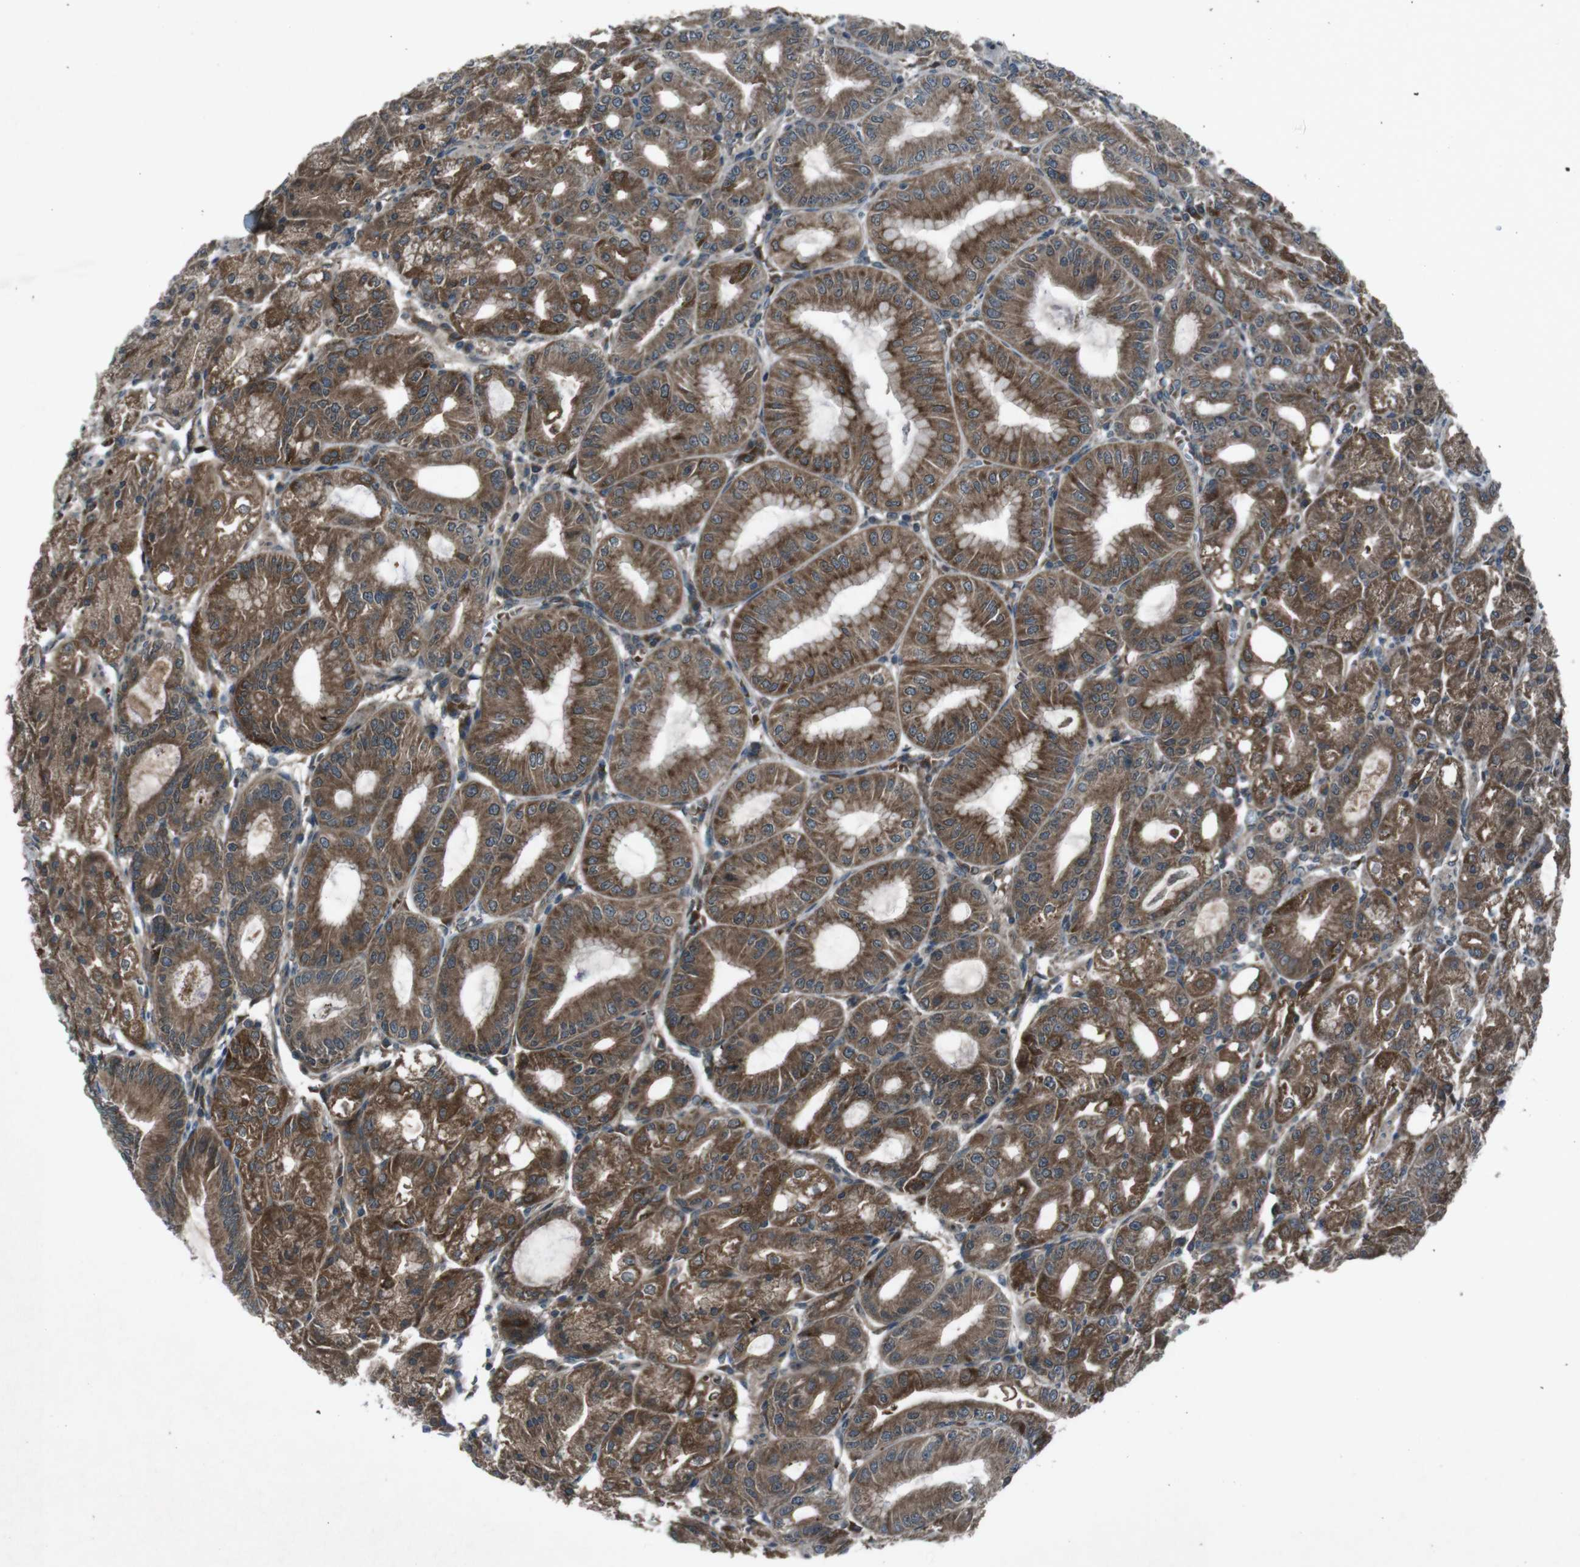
{"staining": {"intensity": "strong", "quantity": ">75%", "location": "cytoplasmic/membranous"}, "tissue": "stomach", "cell_type": "Glandular cells", "image_type": "normal", "snomed": [{"axis": "morphology", "description": "Normal tissue, NOS"}, {"axis": "topography", "description": "Stomach, lower"}], "caption": "Stomach stained with DAB IHC shows high levels of strong cytoplasmic/membranous expression in approximately >75% of glandular cells.", "gene": "SLC27A4", "patient": {"sex": "male", "age": 71}}